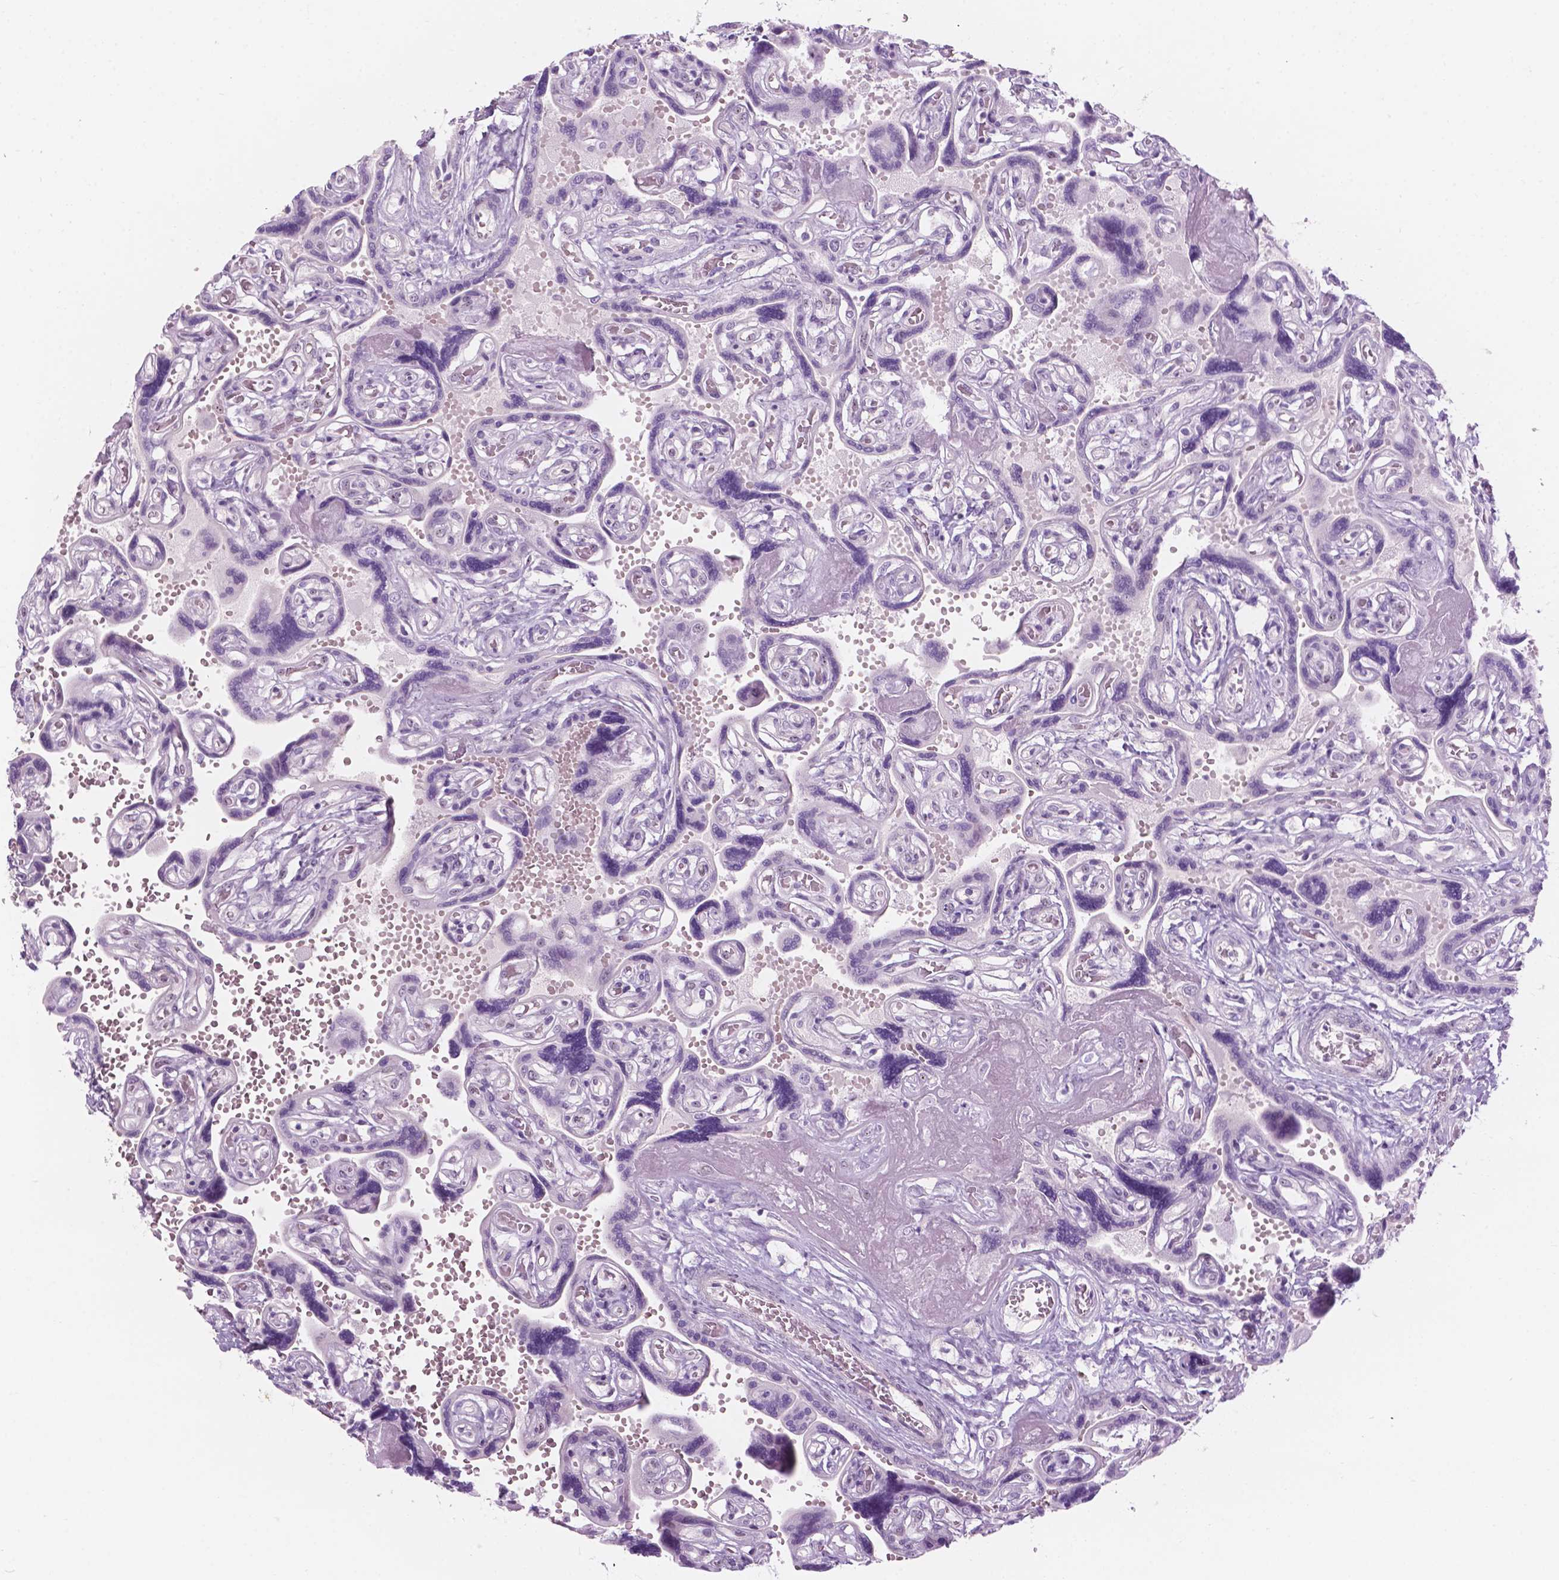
{"staining": {"intensity": "weak", "quantity": "<25%", "location": "nuclear"}, "tissue": "placenta", "cell_type": "Decidual cells", "image_type": "normal", "snomed": [{"axis": "morphology", "description": "Normal tissue, NOS"}, {"axis": "topography", "description": "Placenta"}], "caption": "A micrograph of human placenta is negative for staining in decidual cells. (Immunohistochemistry, brightfield microscopy, high magnification).", "gene": "ZNF853", "patient": {"sex": "female", "age": 32}}